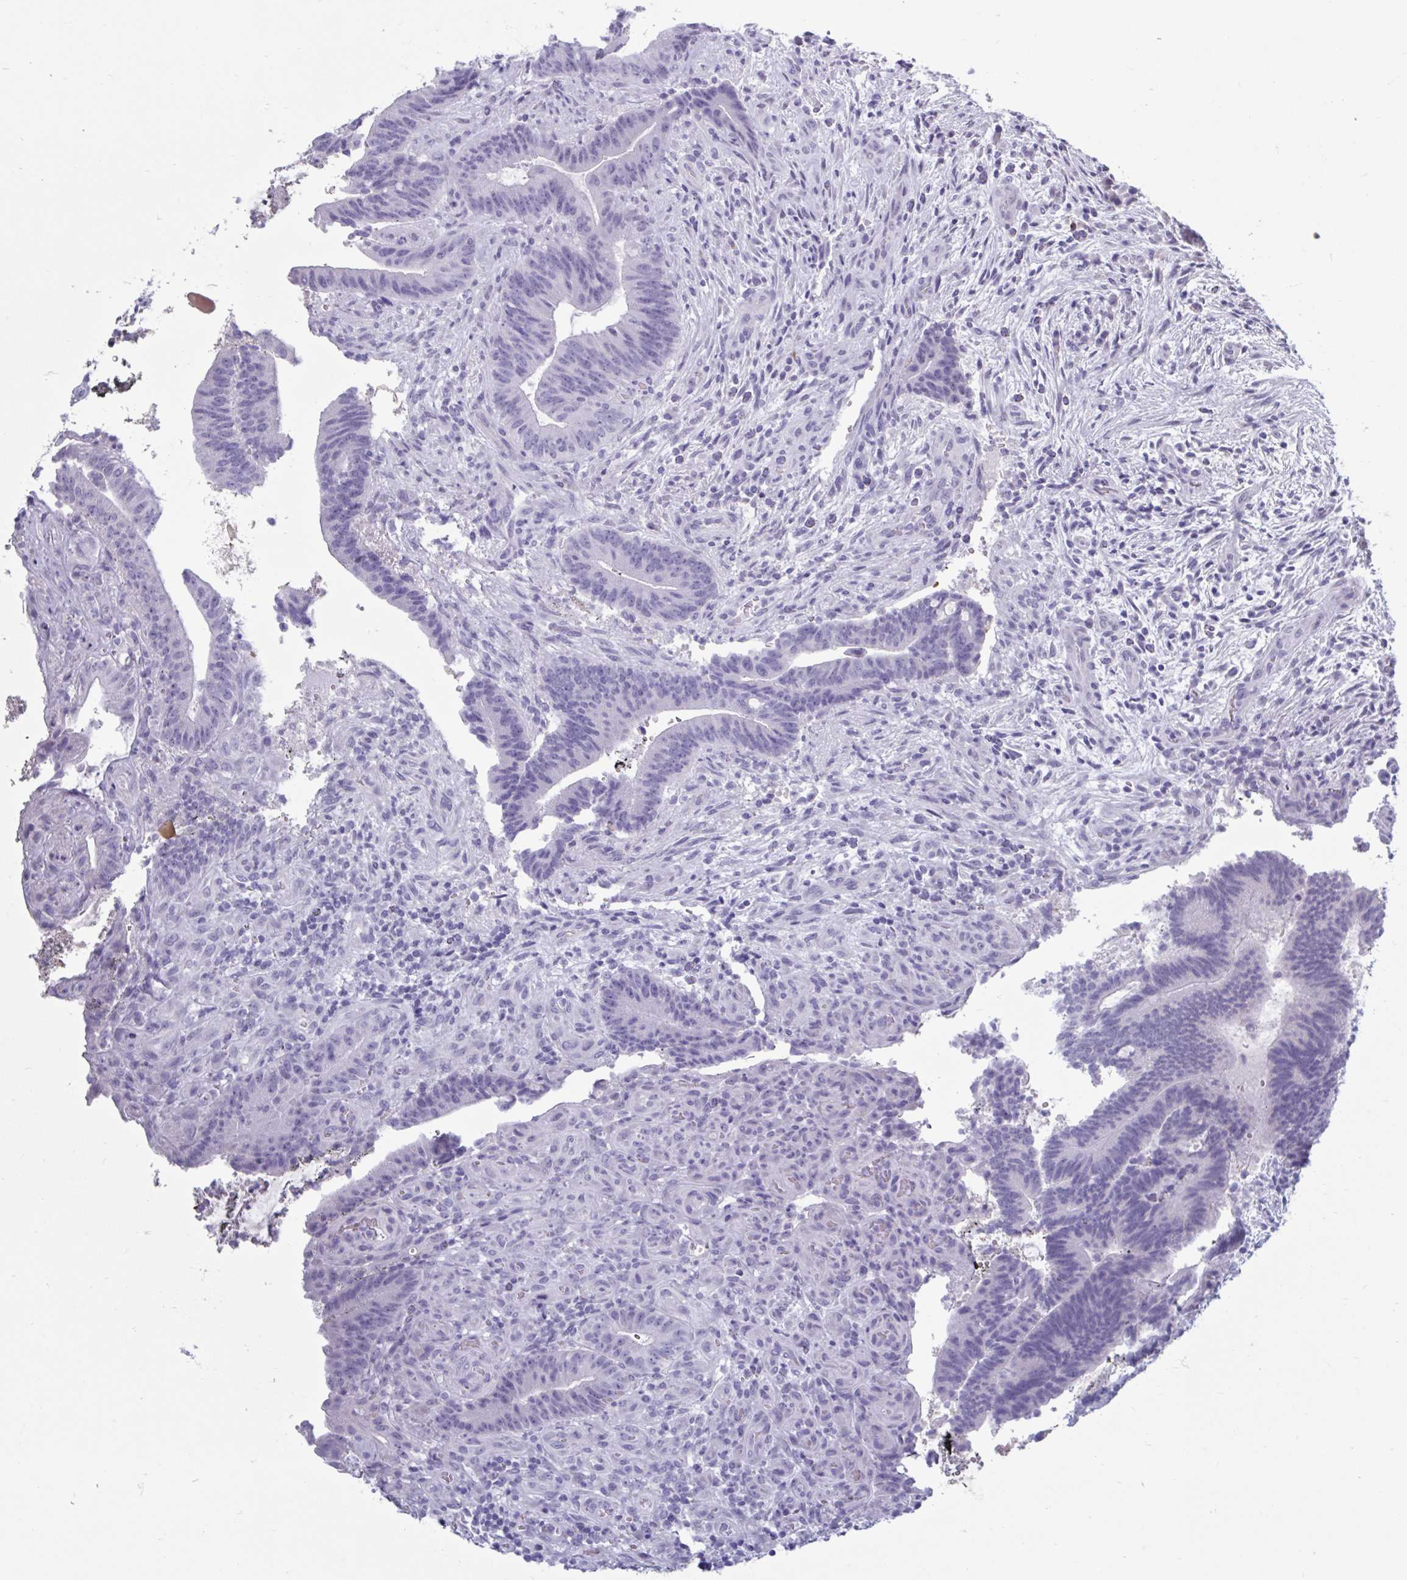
{"staining": {"intensity": "weak", "quantity": "<25%", "location": "nuclear"}, "tissue": "colorectal cancer", "cell_type": "Tumor cells", "image_type": "cancer", "snomed": [{"axis": "morphology", "description": "Adenocarcinoma, NOS"}, {"axis": "topography", "description": "Colon"}], "caption": "Immunohistochemistry micrograph of neoplastic tissue: human colorectal cancer stained with DAB (3,3'-diaminobenzidine) reveals no significant protein expression in tumor cells.", "gene": "MSMB", "patient": {"sex": "female", "age": 43}}